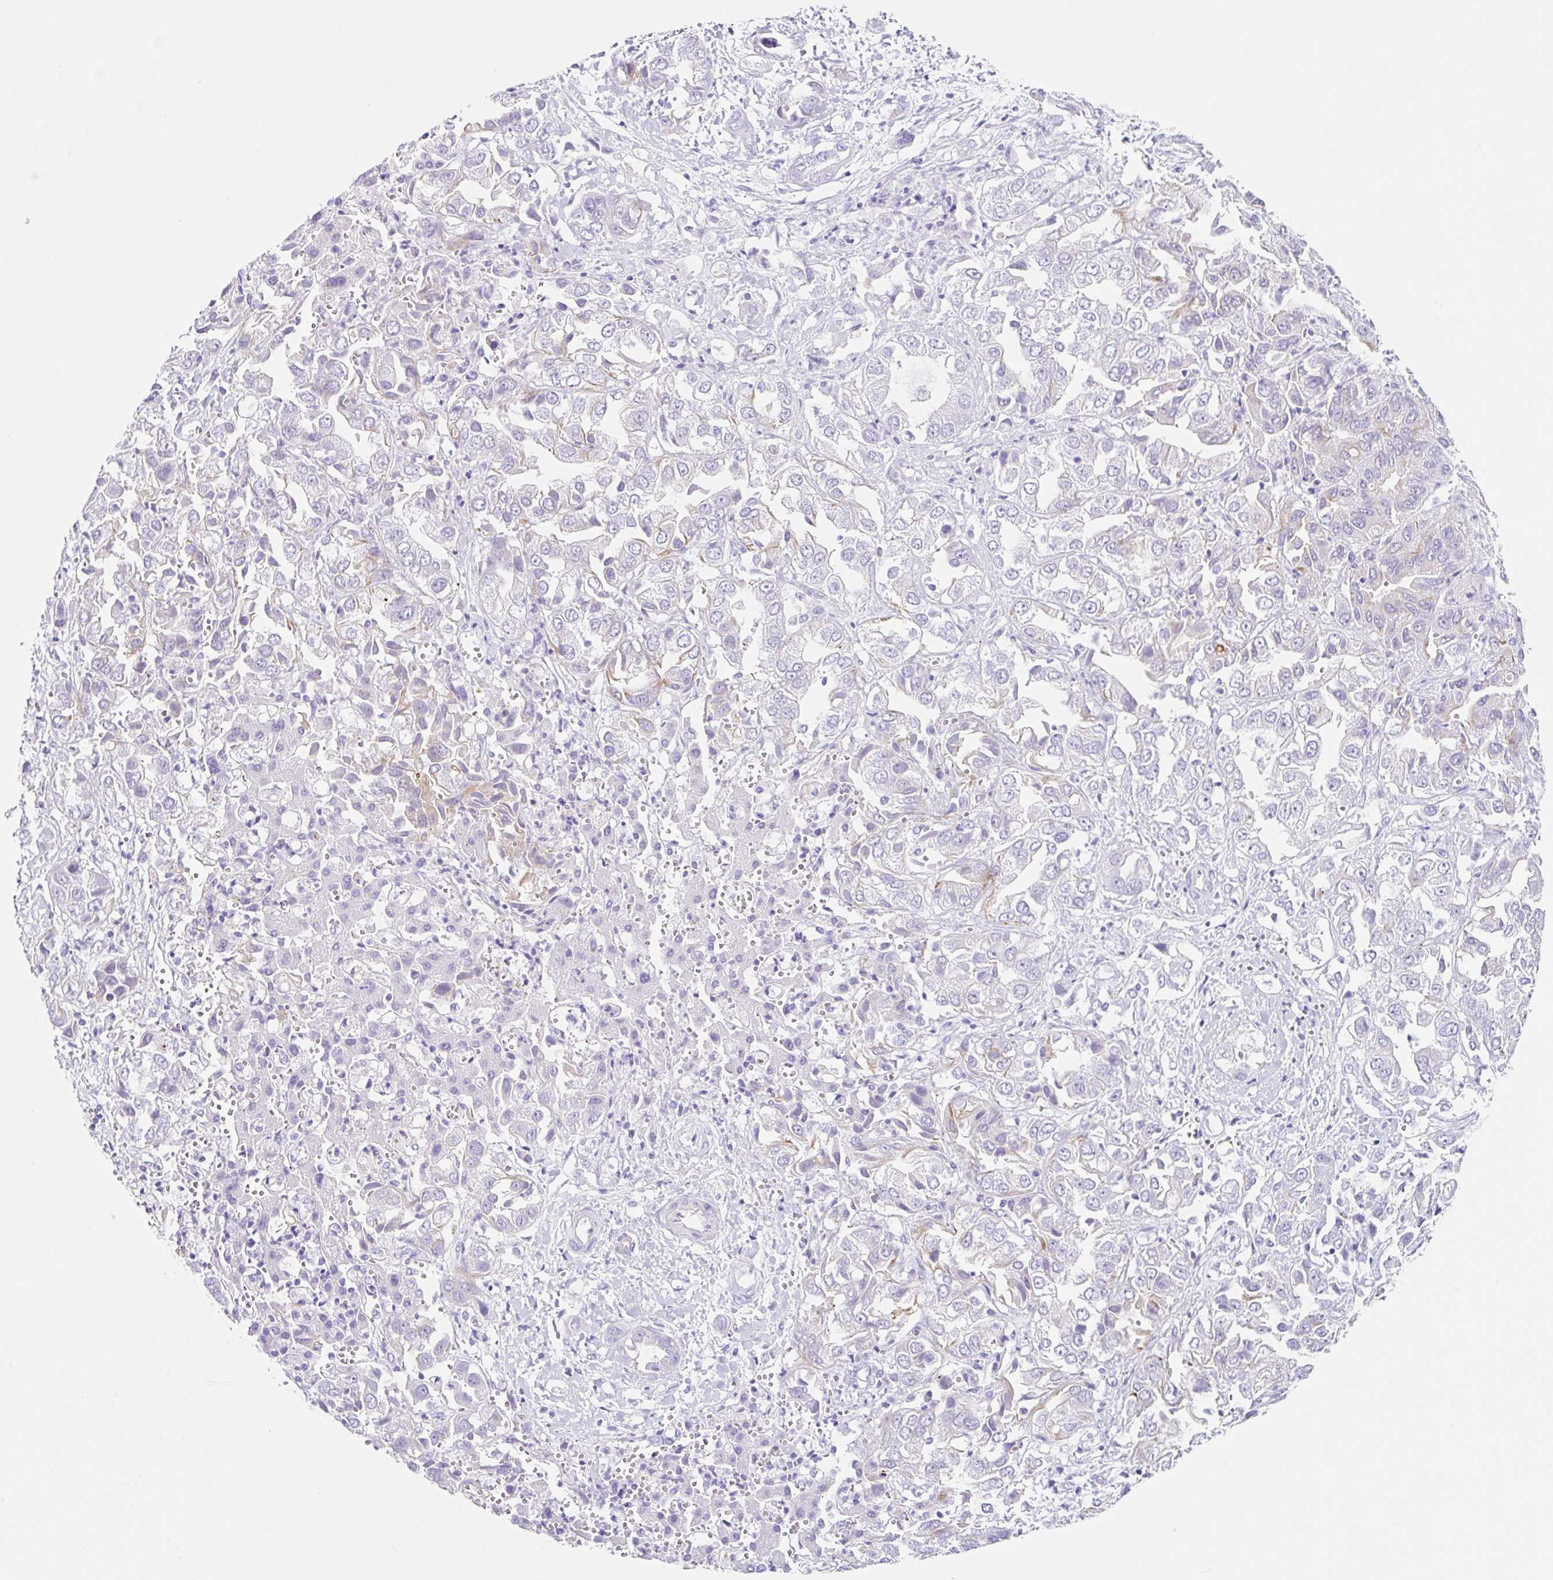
{"staining": {"intensity": "weak", "quantity": "<25%", "location": "cytoplasmic/membranous"}, "tissue": "liver cancer", "cell_type": "Tumor cells", "image_type": "cancer", "snomed": [{"axis": "morphology", "description": "Cholangiocarcinoma"}, {"axis": "topography", "description": "Liver"}], "caption": "Cholangiocarcinoma (liver) was stained to show a protein in brown. There is no significant expression in tumor cells.", "gene": "CLDND2", "patient": {"sex": "female", "age": 52}}